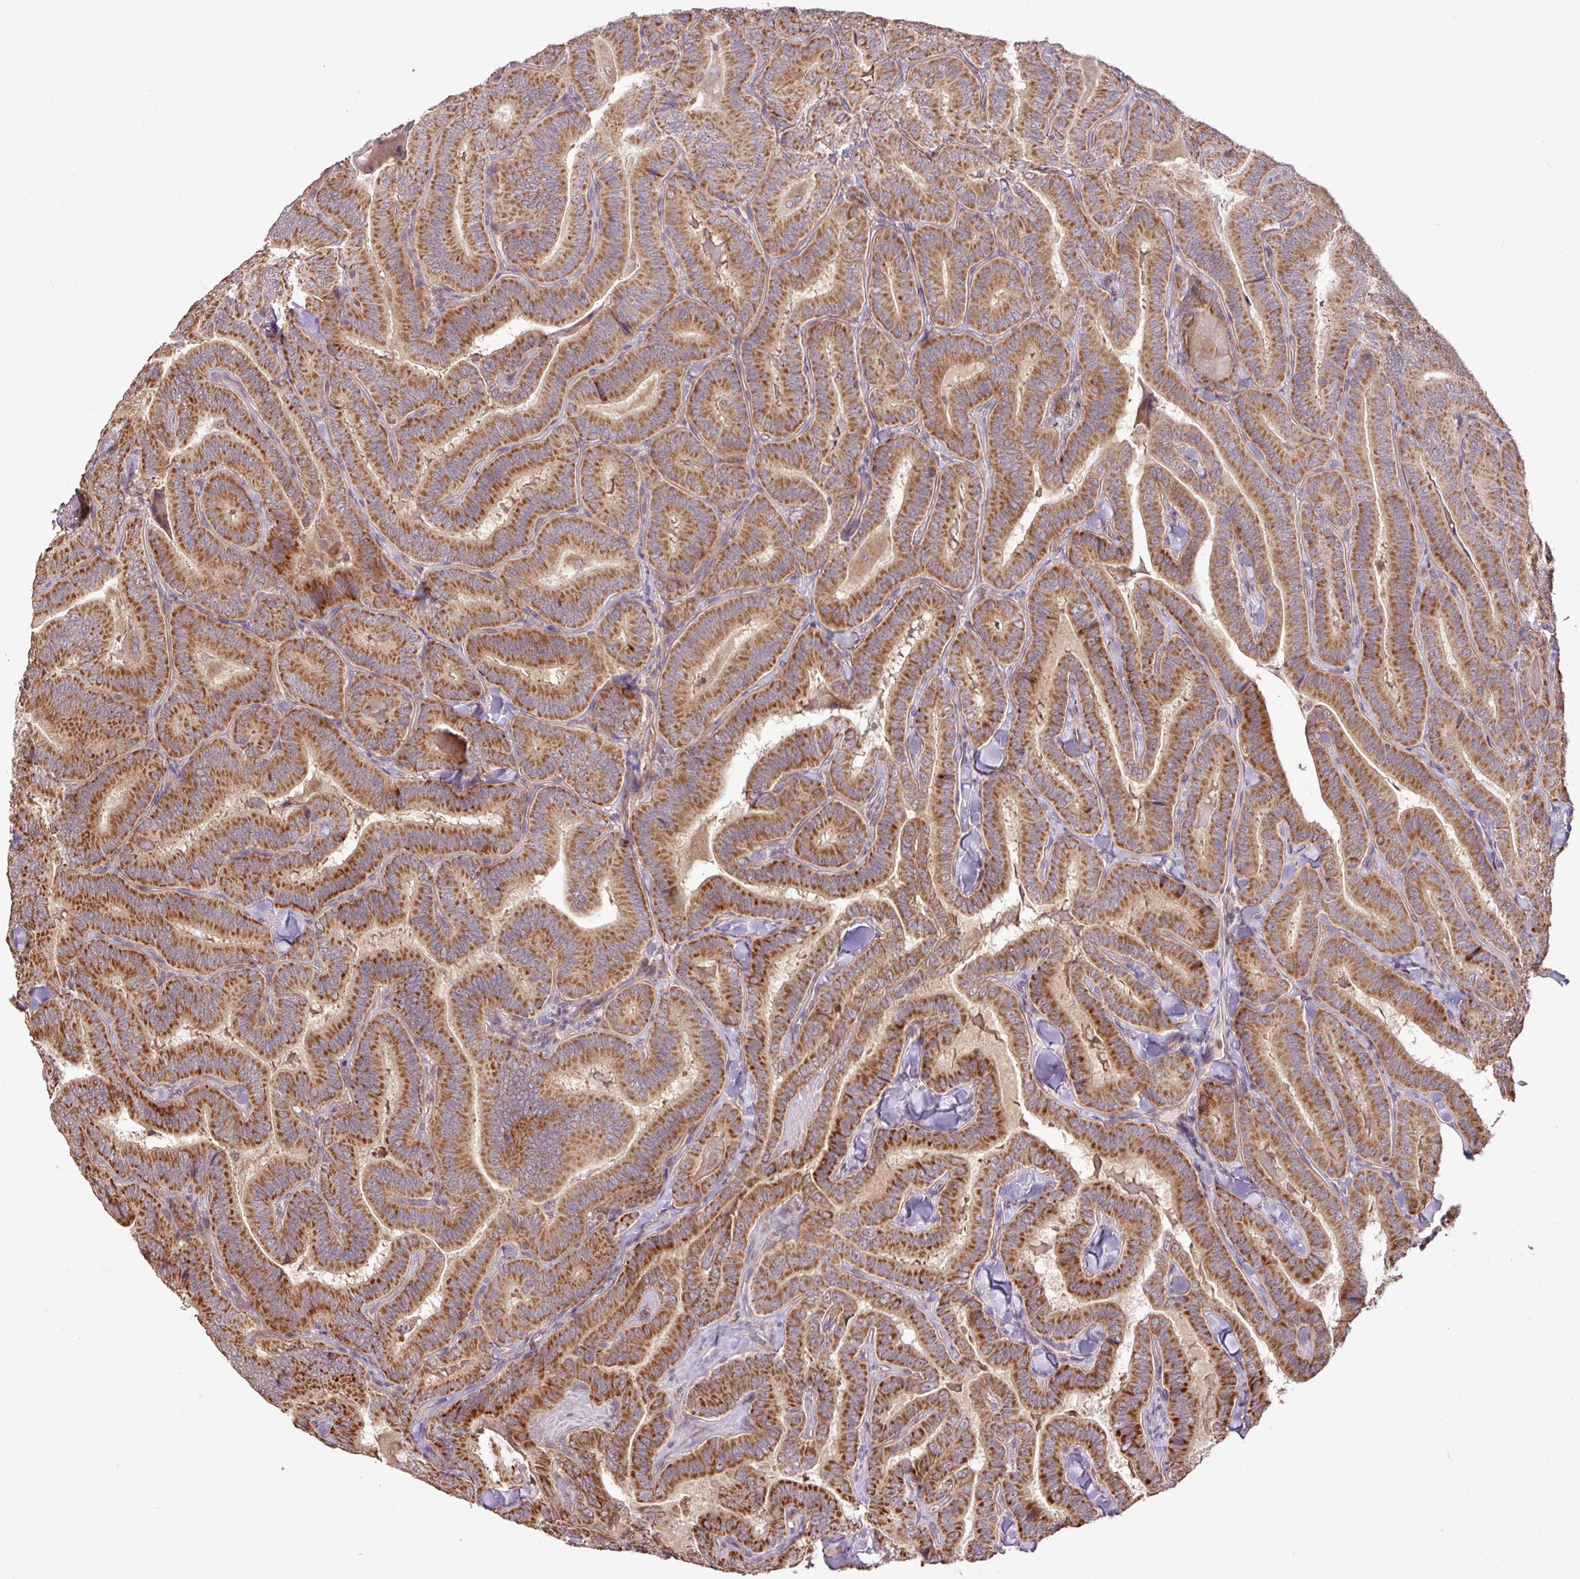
{"staining": {"intensity": "strong", "quantity": ">75%", "location": "cytoplasmic/membranous"}, "tissue": "thyroid cancer", "cell_type": "Tumor cells", "image_type": "cancer", "snomed": [{"axis": "morphology", "description": "Papillary adenocarcinoma, NOS"}, {"axis": "topography", "description": "Thyroid gland"}], "caption": "Protein positivity by immunohistochemistry (IHC) displays strong cytoplasmic/membranous positivity in approximately >75% of tumor cells in thyroid cancer. The protein of interest is stained brown, and the nuclei are stained in blue (DAB (3,3'-diaminobenzidine) IHC with brightfield microscopy, high magnification).", "gene": "YPEL3", "patient": {"sex": "male", "age": 61}}